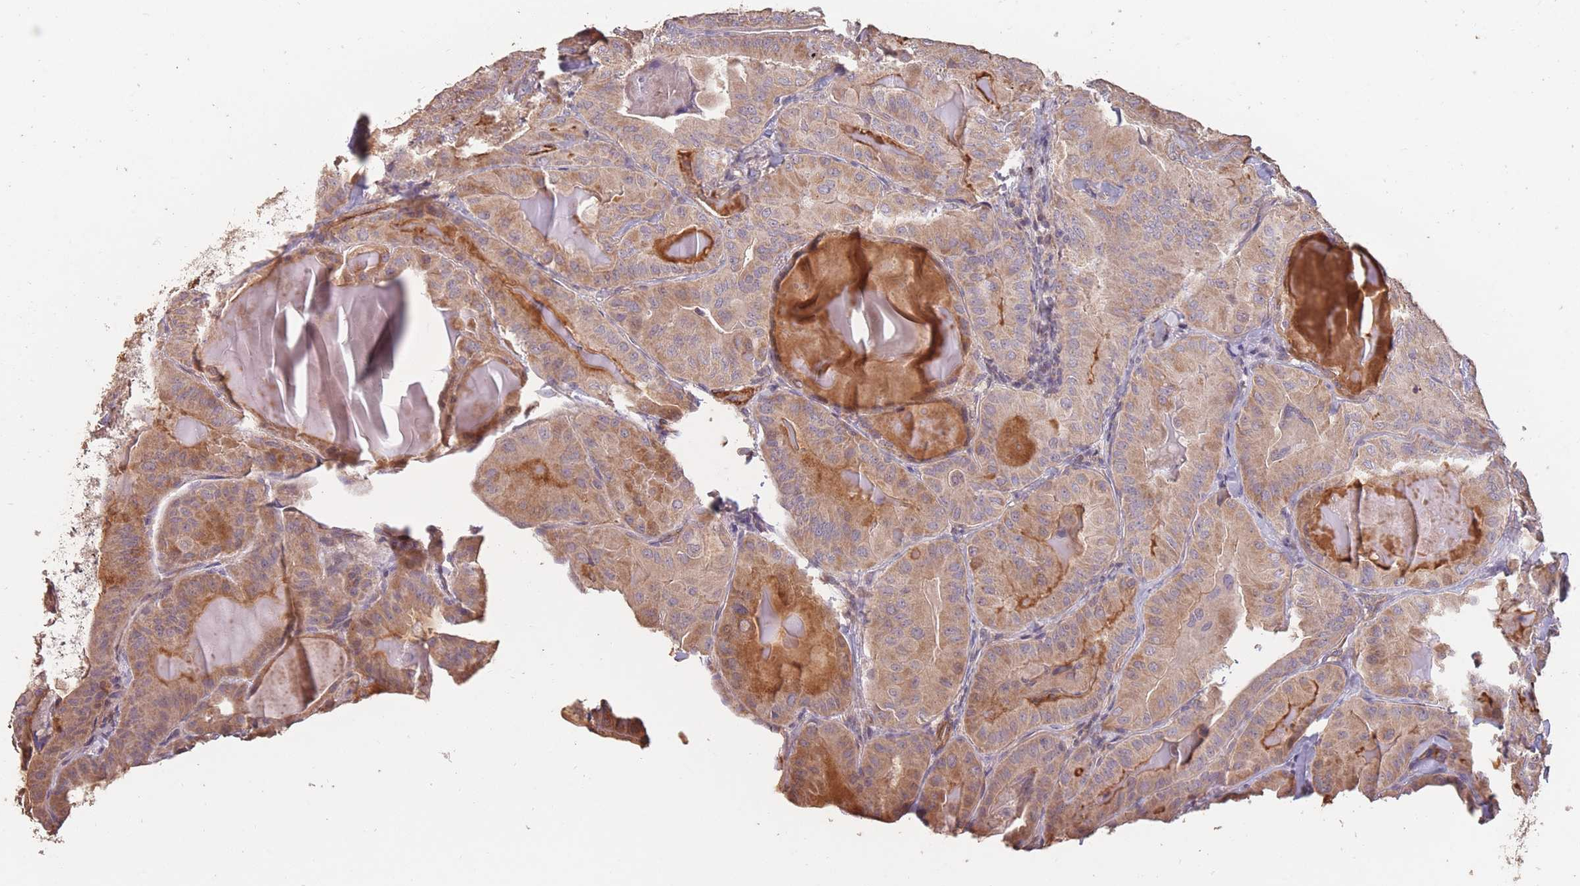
{"staining": {"intensity": "moderate", "quantity": ">75%", "location": "cytoplasmic/membranous"}, "tissue": "thyroid cancer", "cell_type": "Tumor cells", "image_type": "cancer", "snomed": [{"axis": "morphology", "description": "Papillary adenocarcinoma, NOS"}, {"axis": "topography", "description": "Thyroid gland"}], "caption": "Thyroid cancer stained with DAB (3,3'-diaminobenzidine) IHC demonstrates medium levels of moderate cytoplasmic/membranous expression in approximately >75% of tumor cells.", "gene": "NLRC4", "patient": {"sex": "female", "age": 68}}